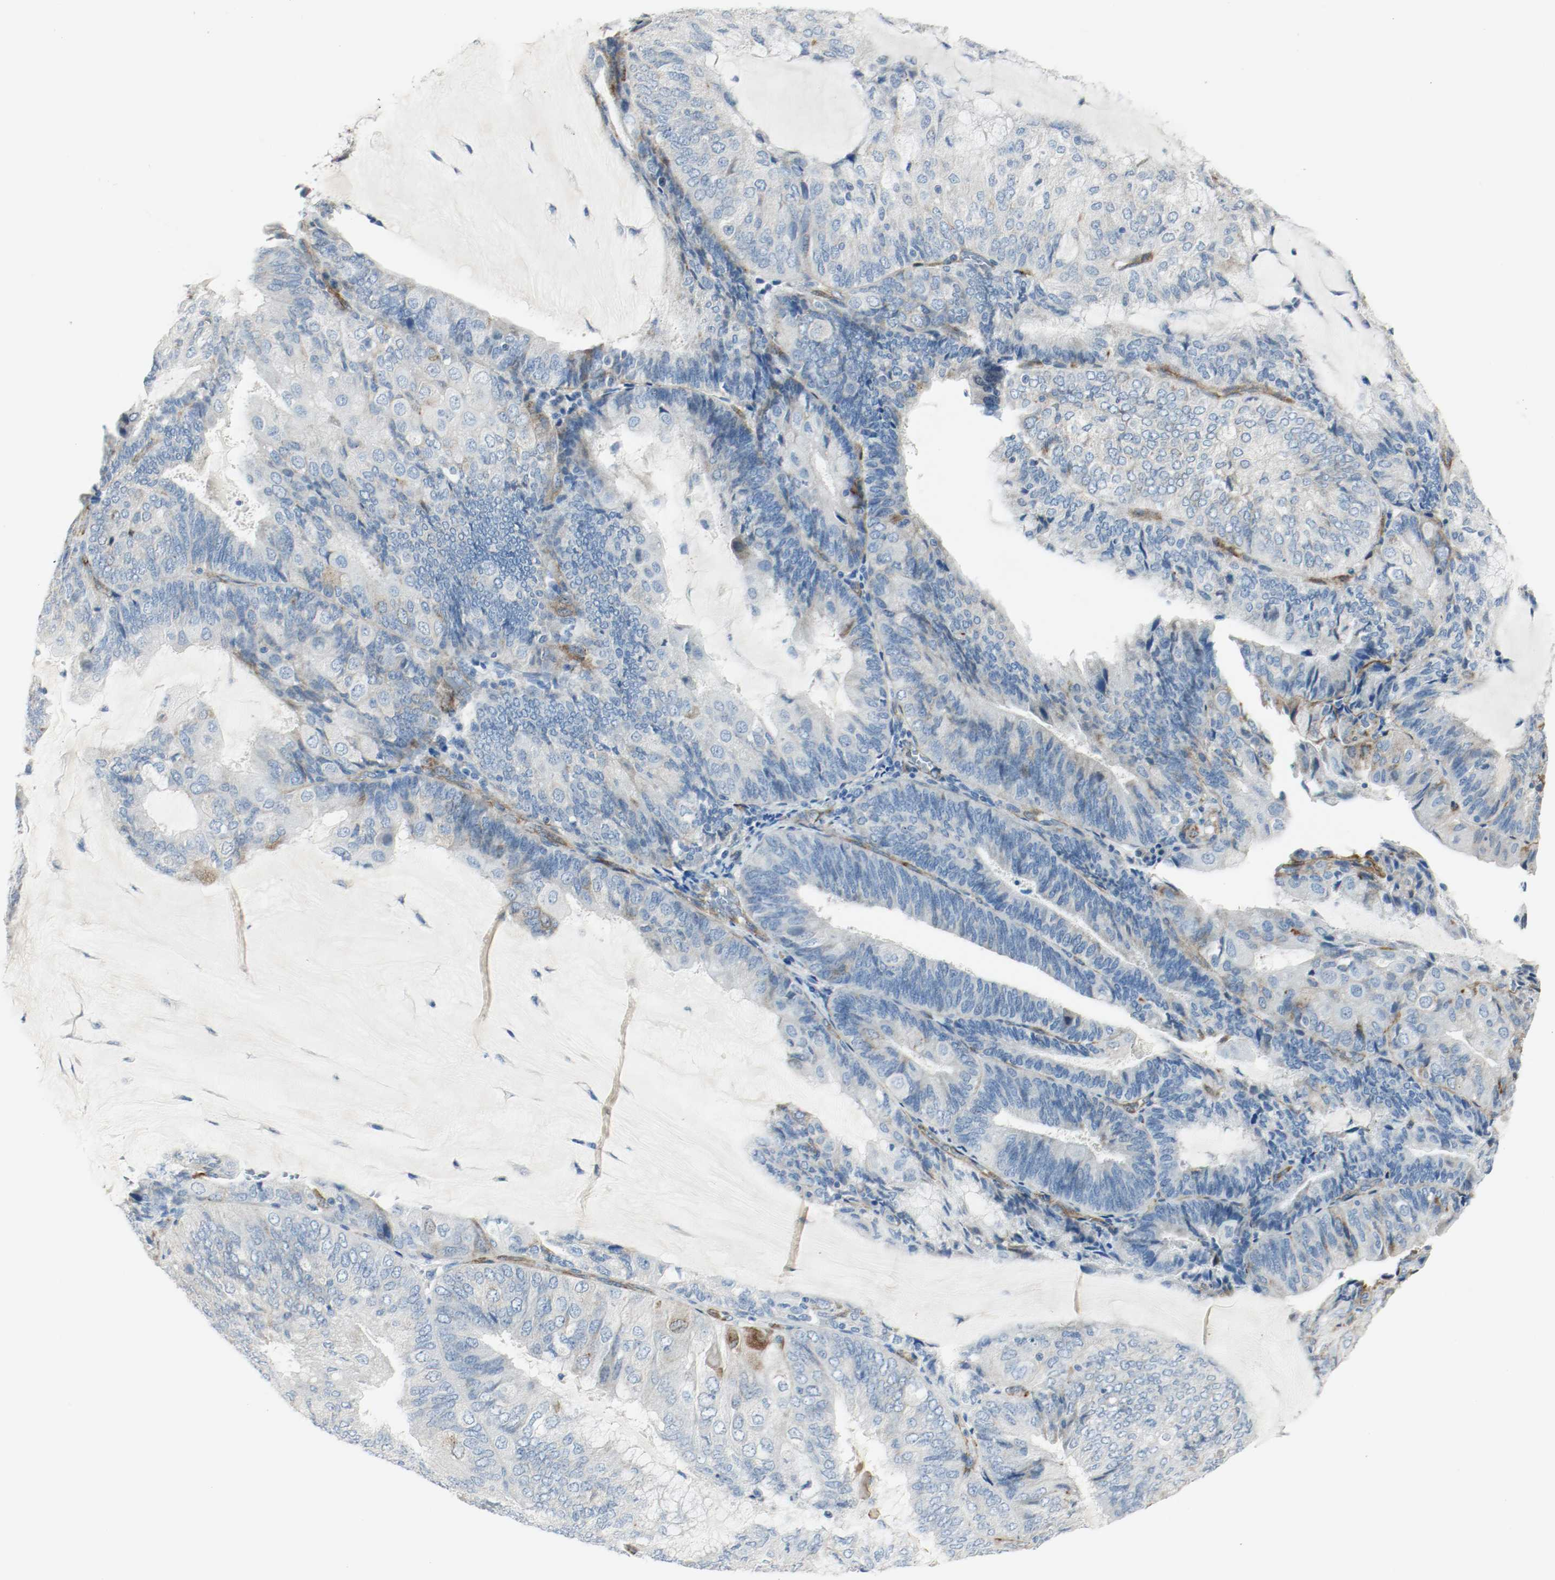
{"staining": {"intensity": "negative", "quantity": "none", "location": "none"}, "tissue": "endometrial cancer", "cell_type": "Tumor cells", "image_type": "cancer", "snomed": [{"axis": "morphology", "description": "Adenocarcinoma, NOS"}, {"axis": "topography", "description": "Endometrium"}], "caption": "Tumor cells show no significant protein positivity in endometrial adenocarcinoma.", "gene": "LAMB1", "patient": {"sex": "female", "age": 81}}